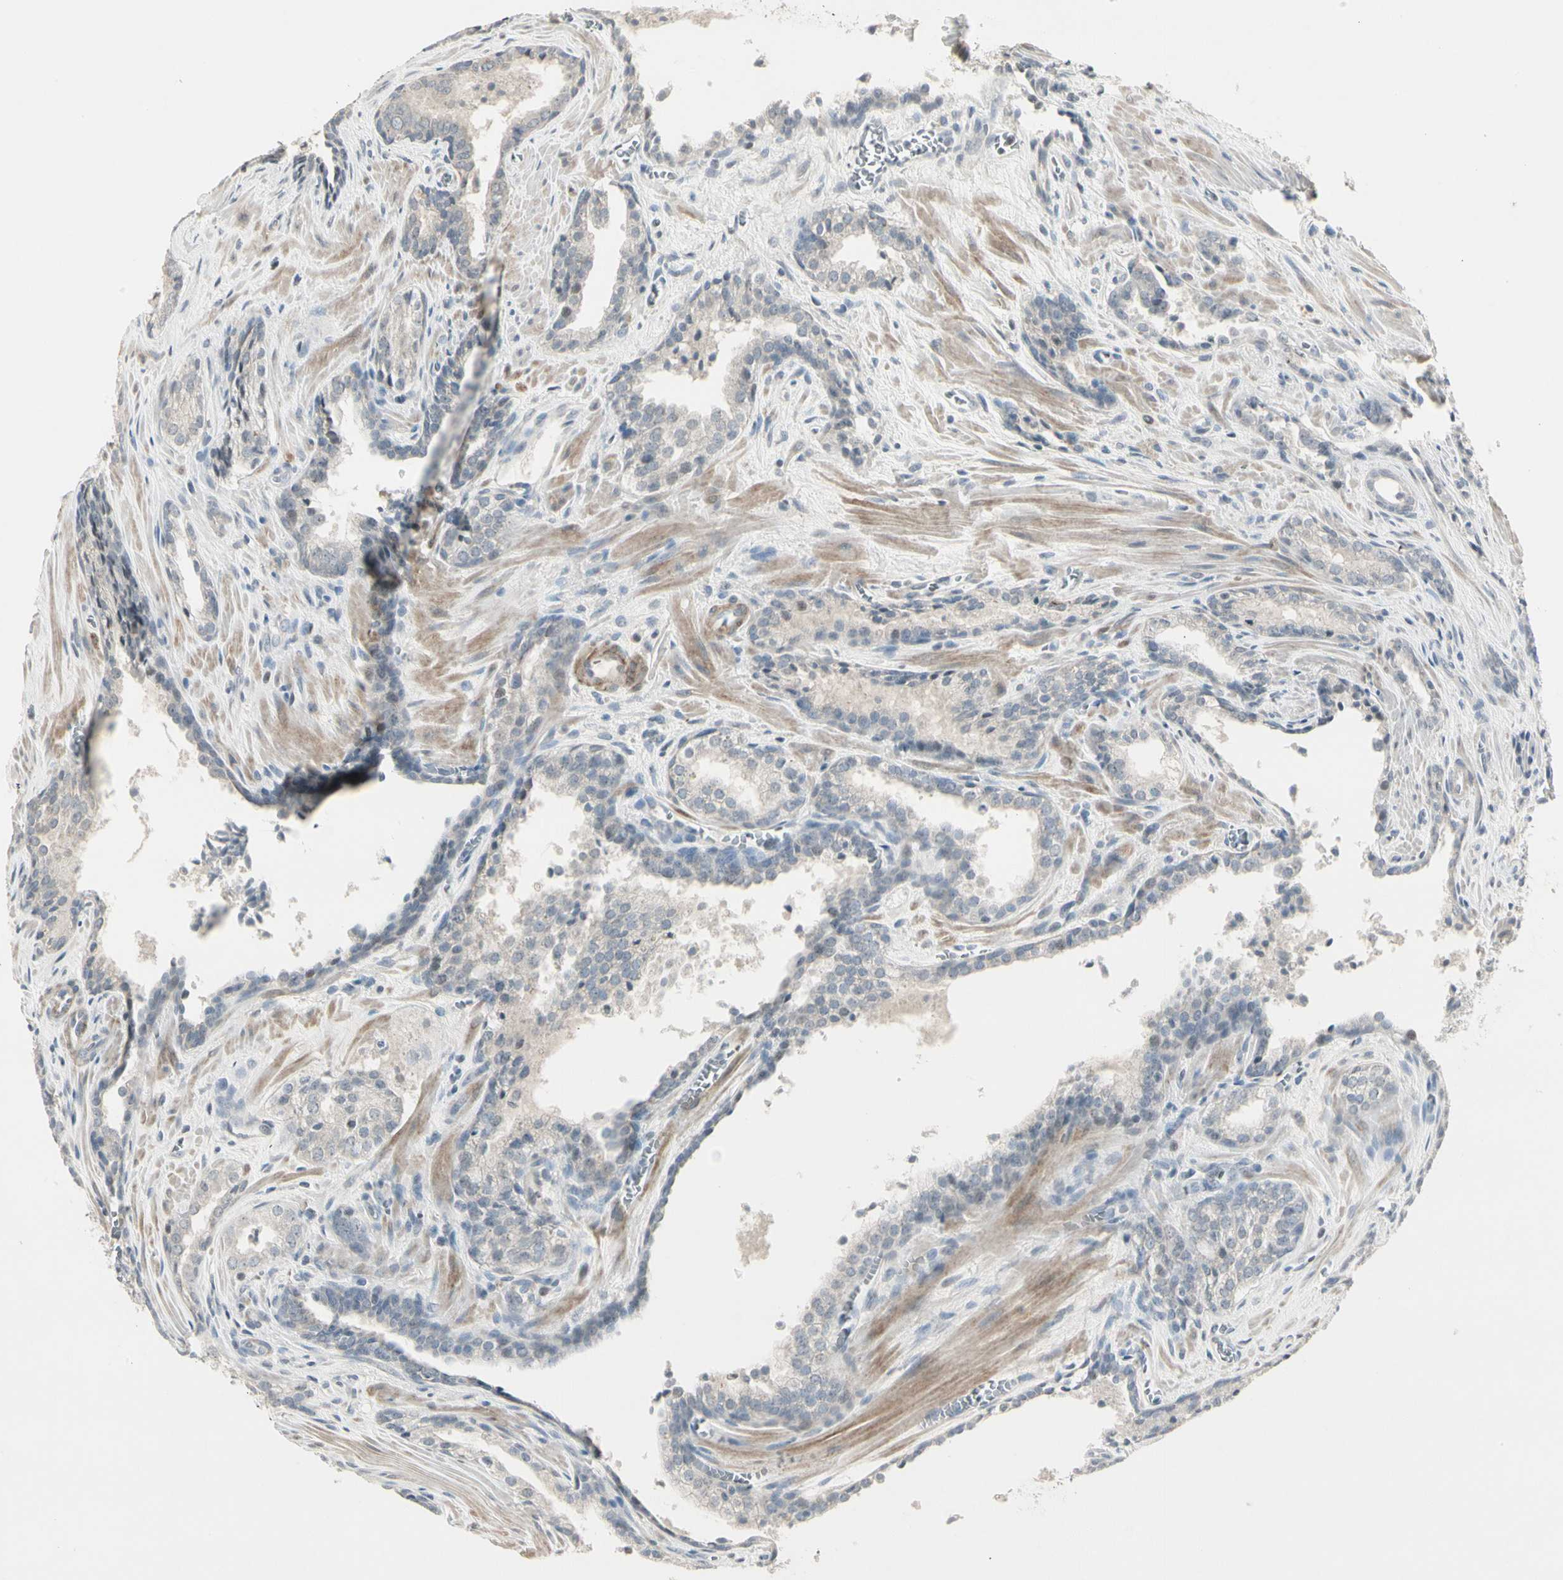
{"staining": {"intensity": "weak", "quantity": "<25%", "location": "cytoplasmic/membranous"}, "tissue": "prostate cancer", "cell_type": "Tumor cells", "image_type": "cancer", "snomed": [{"axis": "morphology", "description": "Adenocarcinoma, Low grade"}, {"axis": "topography", "description": "Prostate"}], "caption": "Prostate cancer (adenocarcinoma (low-grade)) was stained to show a protein in brown. There is no significant expression in tumor cells.", "gene": "DMPK", "patient": {"sex": "male", "age": 60}}